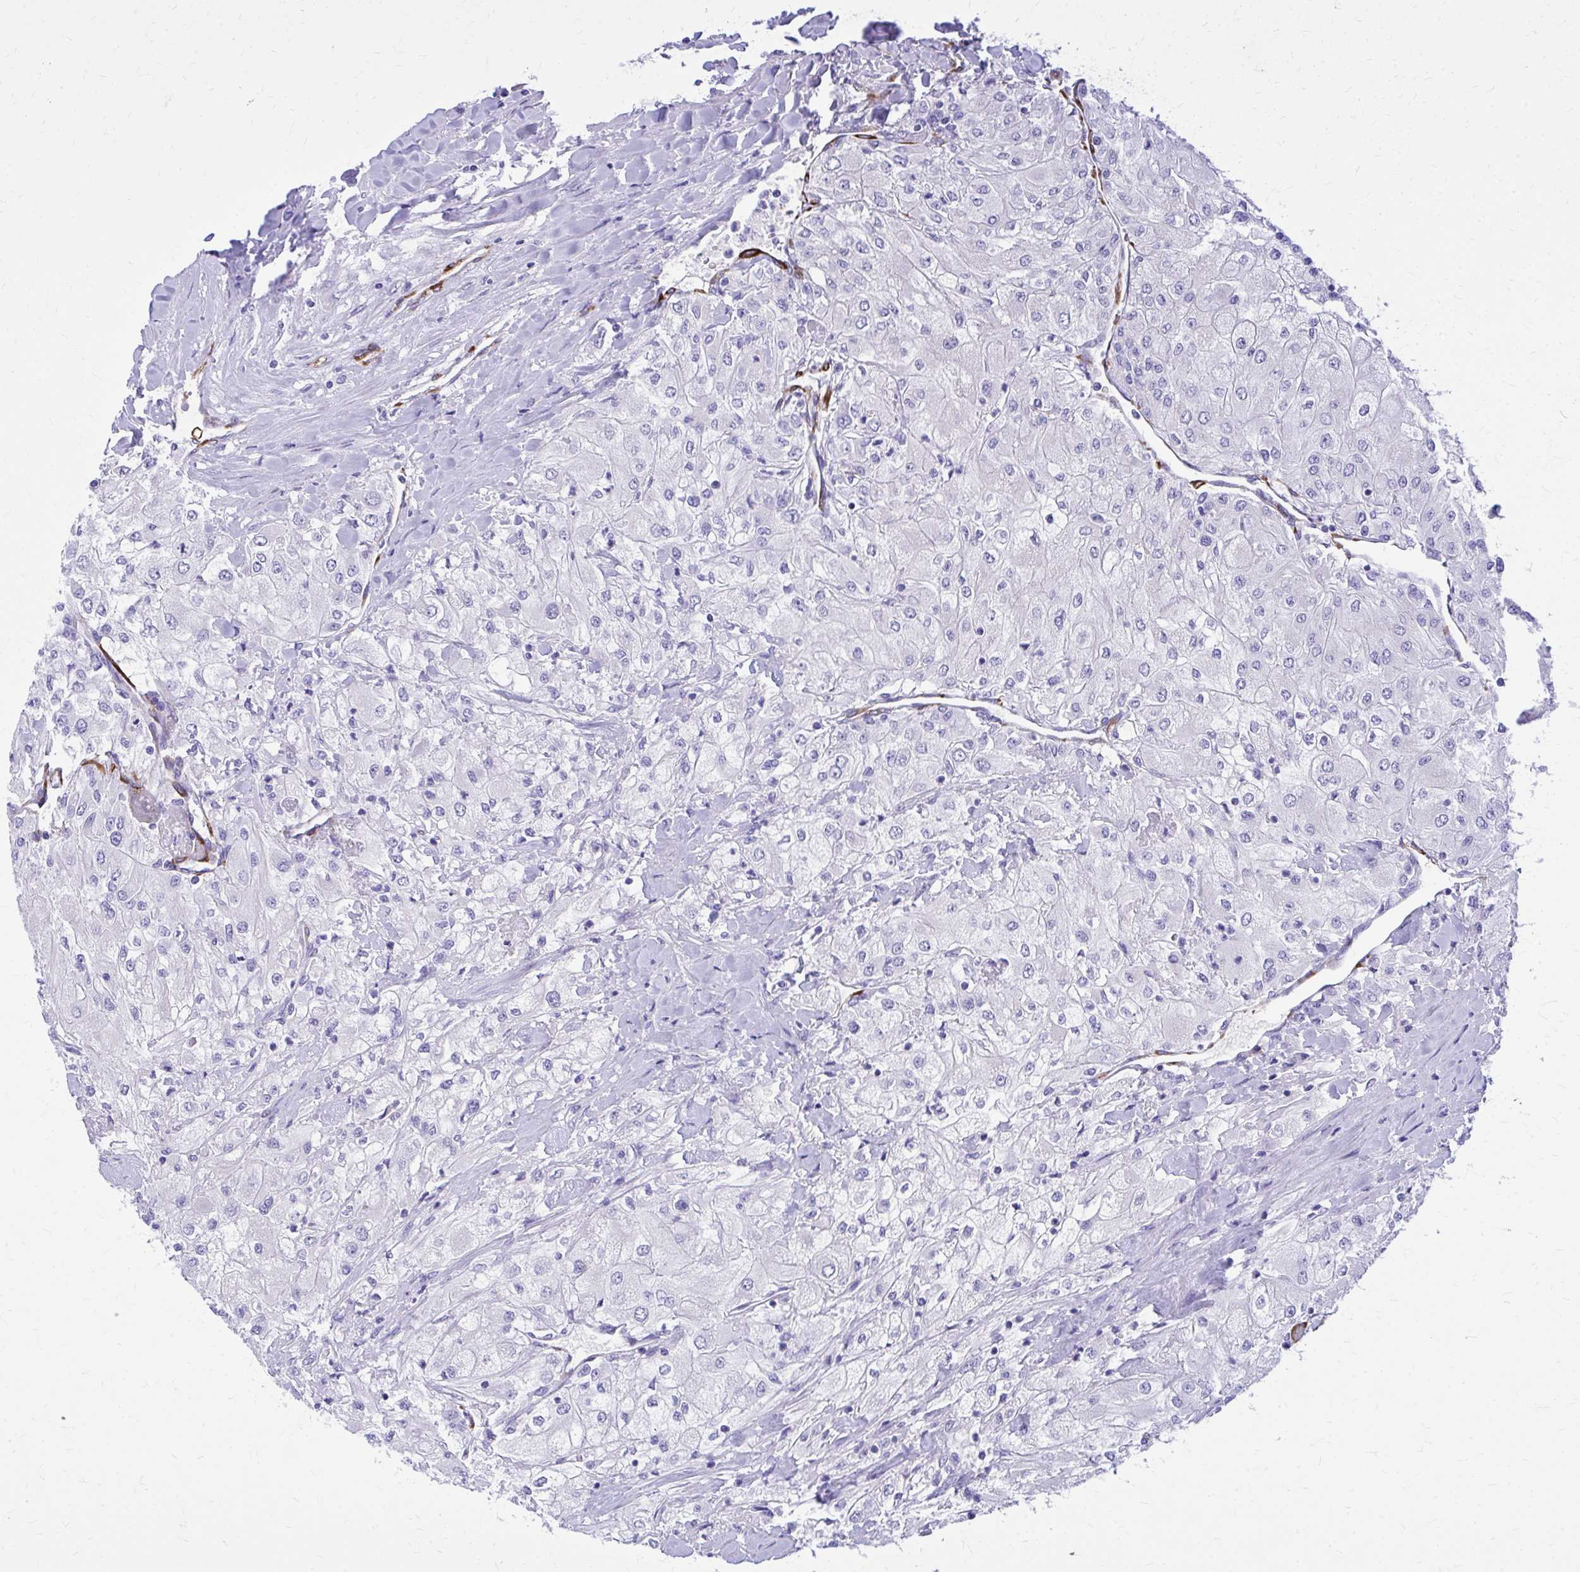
{"staining": {"intensity": "negative", "quantity": "none", "location": "none"}, "tissue": "renal cancer", "cell_type": "Tumor cells", "image_type": "cancer", "snomed": [{"axis": "morphology", "description": "Adenocarcinoma, NOS"}, {"axis": "topography", "description": "Kidney"}], "caption": "Photomicrograph shows no significant protein expression in tumor cells of renal adenocarcinoma.", "gene": "EPB41L1", "patient": {"sex": "male", "age": 80}}